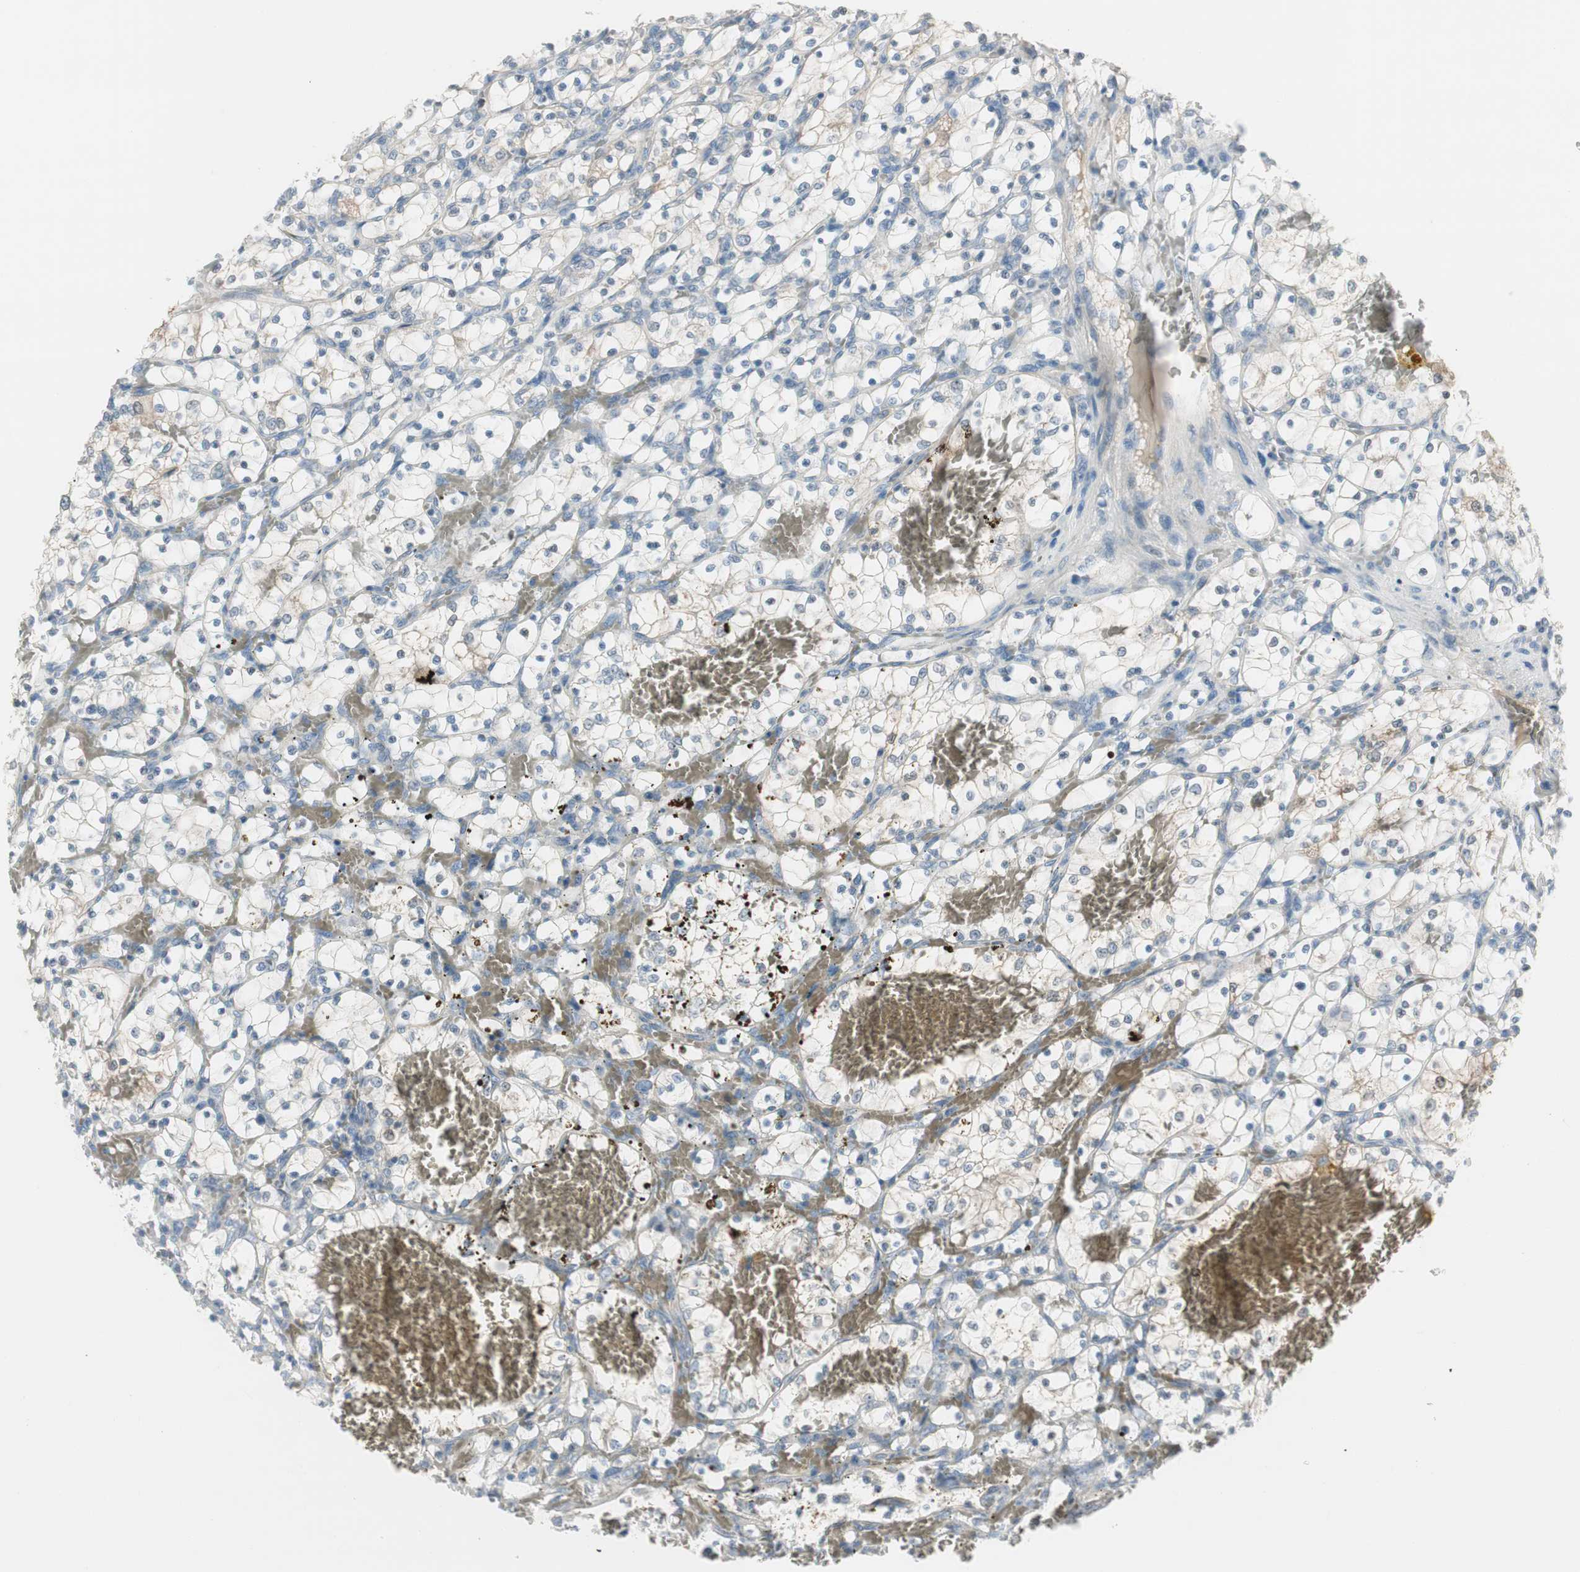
{"staining": {"intensity": "negative", "quantity": "none", "location": "none"}, "tissue": "renal cancer", "cell_type": "Tumor cells", "image_type": "cancer", "snomed": [{"axis": "morphology", "description": "Adenocarcinoma, NOS"}, {"axis": "topography", "description": "Kidney"}], "caption": "Renal cancer (adenocarcinoma) was stained to show a protein in brown. There is no significant expression in tumor cells.", "gene": "EVA1A", "patient": {"sex": "female", "age": 69}}